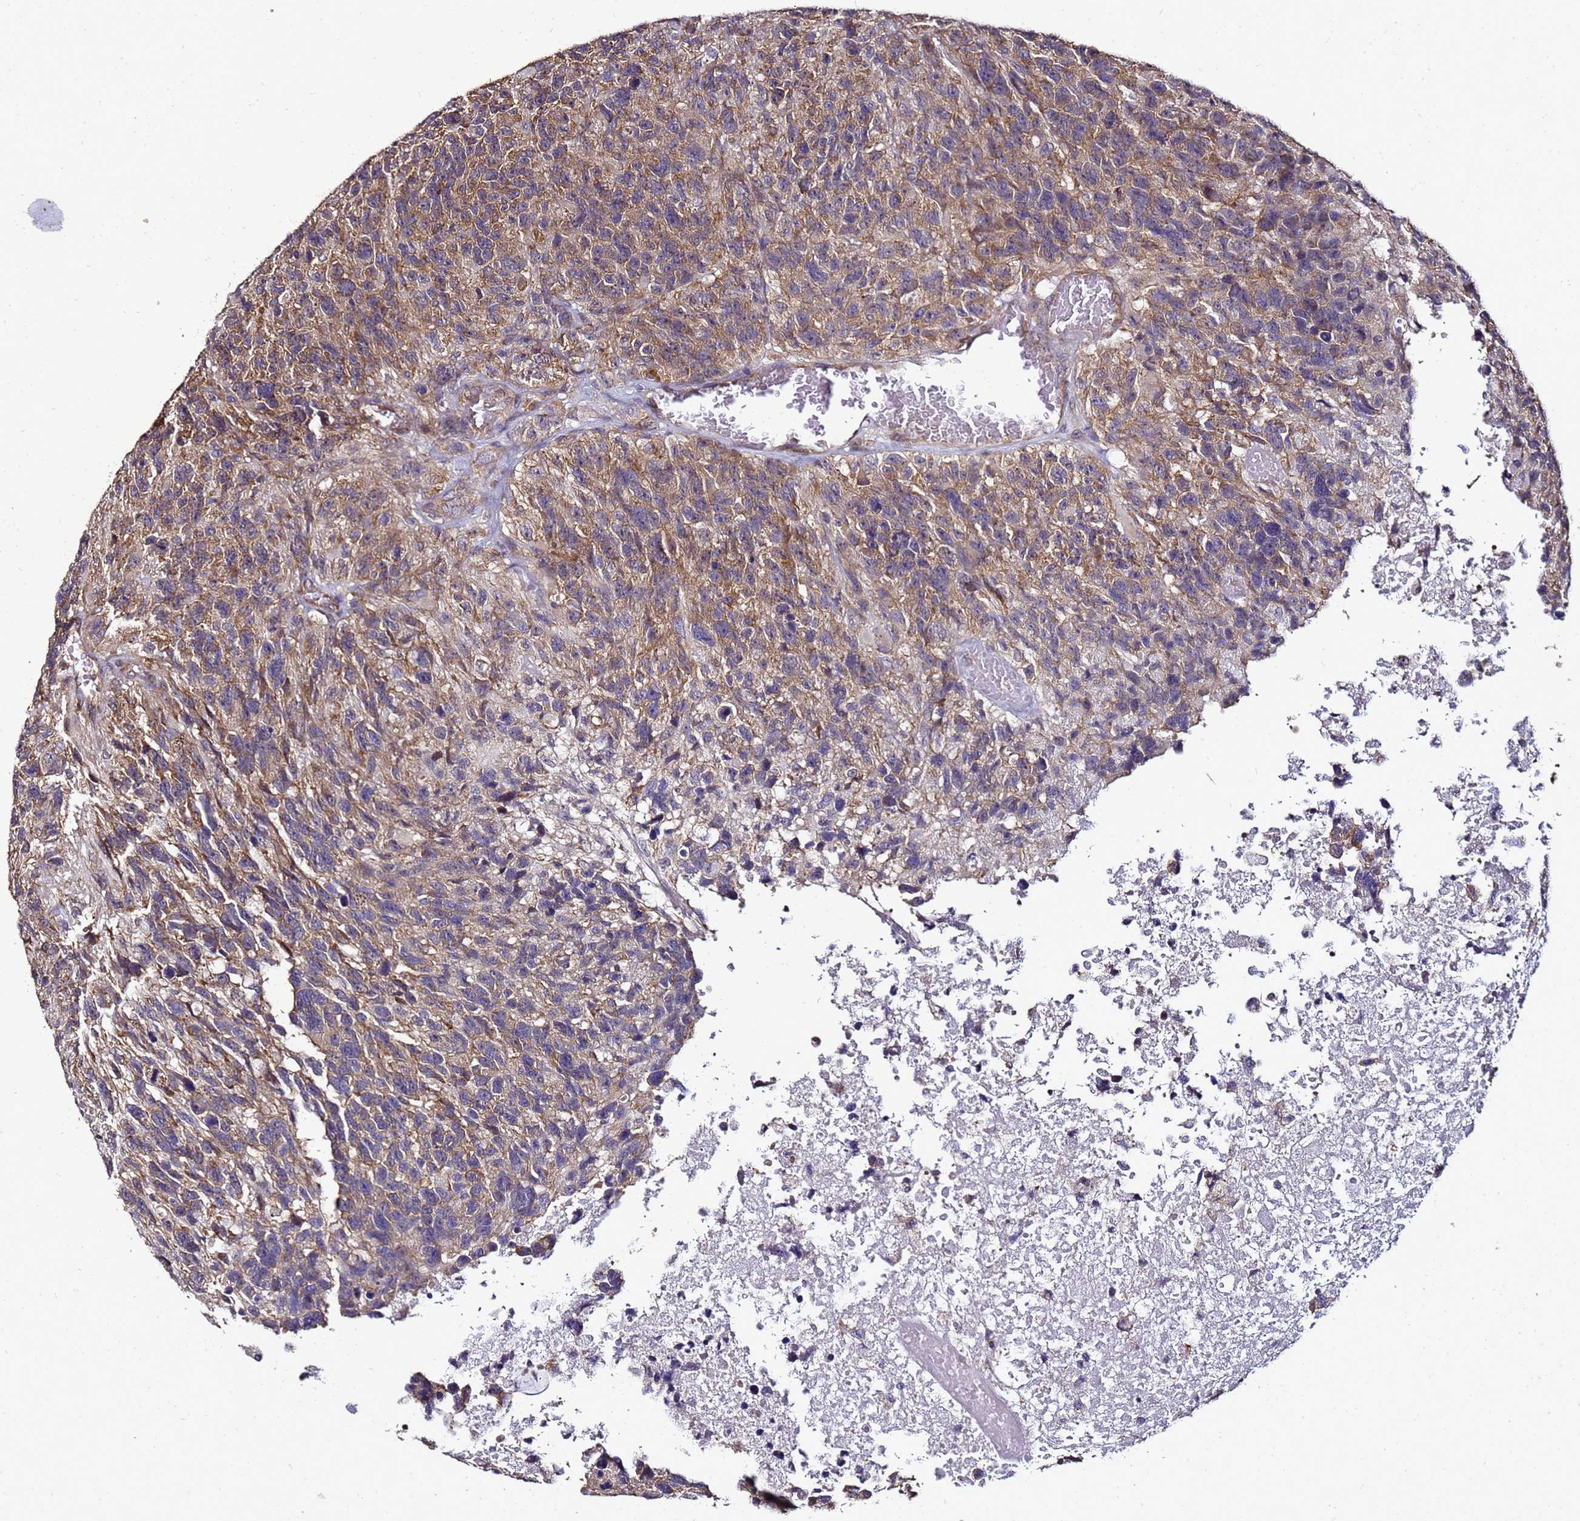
{"staining": {"intensity": "moderate", "quantity": ">75%", "location": "cytoplasmic/membranous"}, "tissue": "glioma", "cell_type": "Tumor cells", "image_type": "cancer", "snomed": [{"axis": "morphology", "description": "Glioma, malignant, High grade"}, {"axis": "topography", "description": "Brain"}], "caption": "Human glioma stained for a protein (brown) reveals moderate cytoplasmic/membranous positive positivity in about >75% of tumor cells.", "gene": "ANKRD17", "patient": {"sex": "male", "age": 69}}